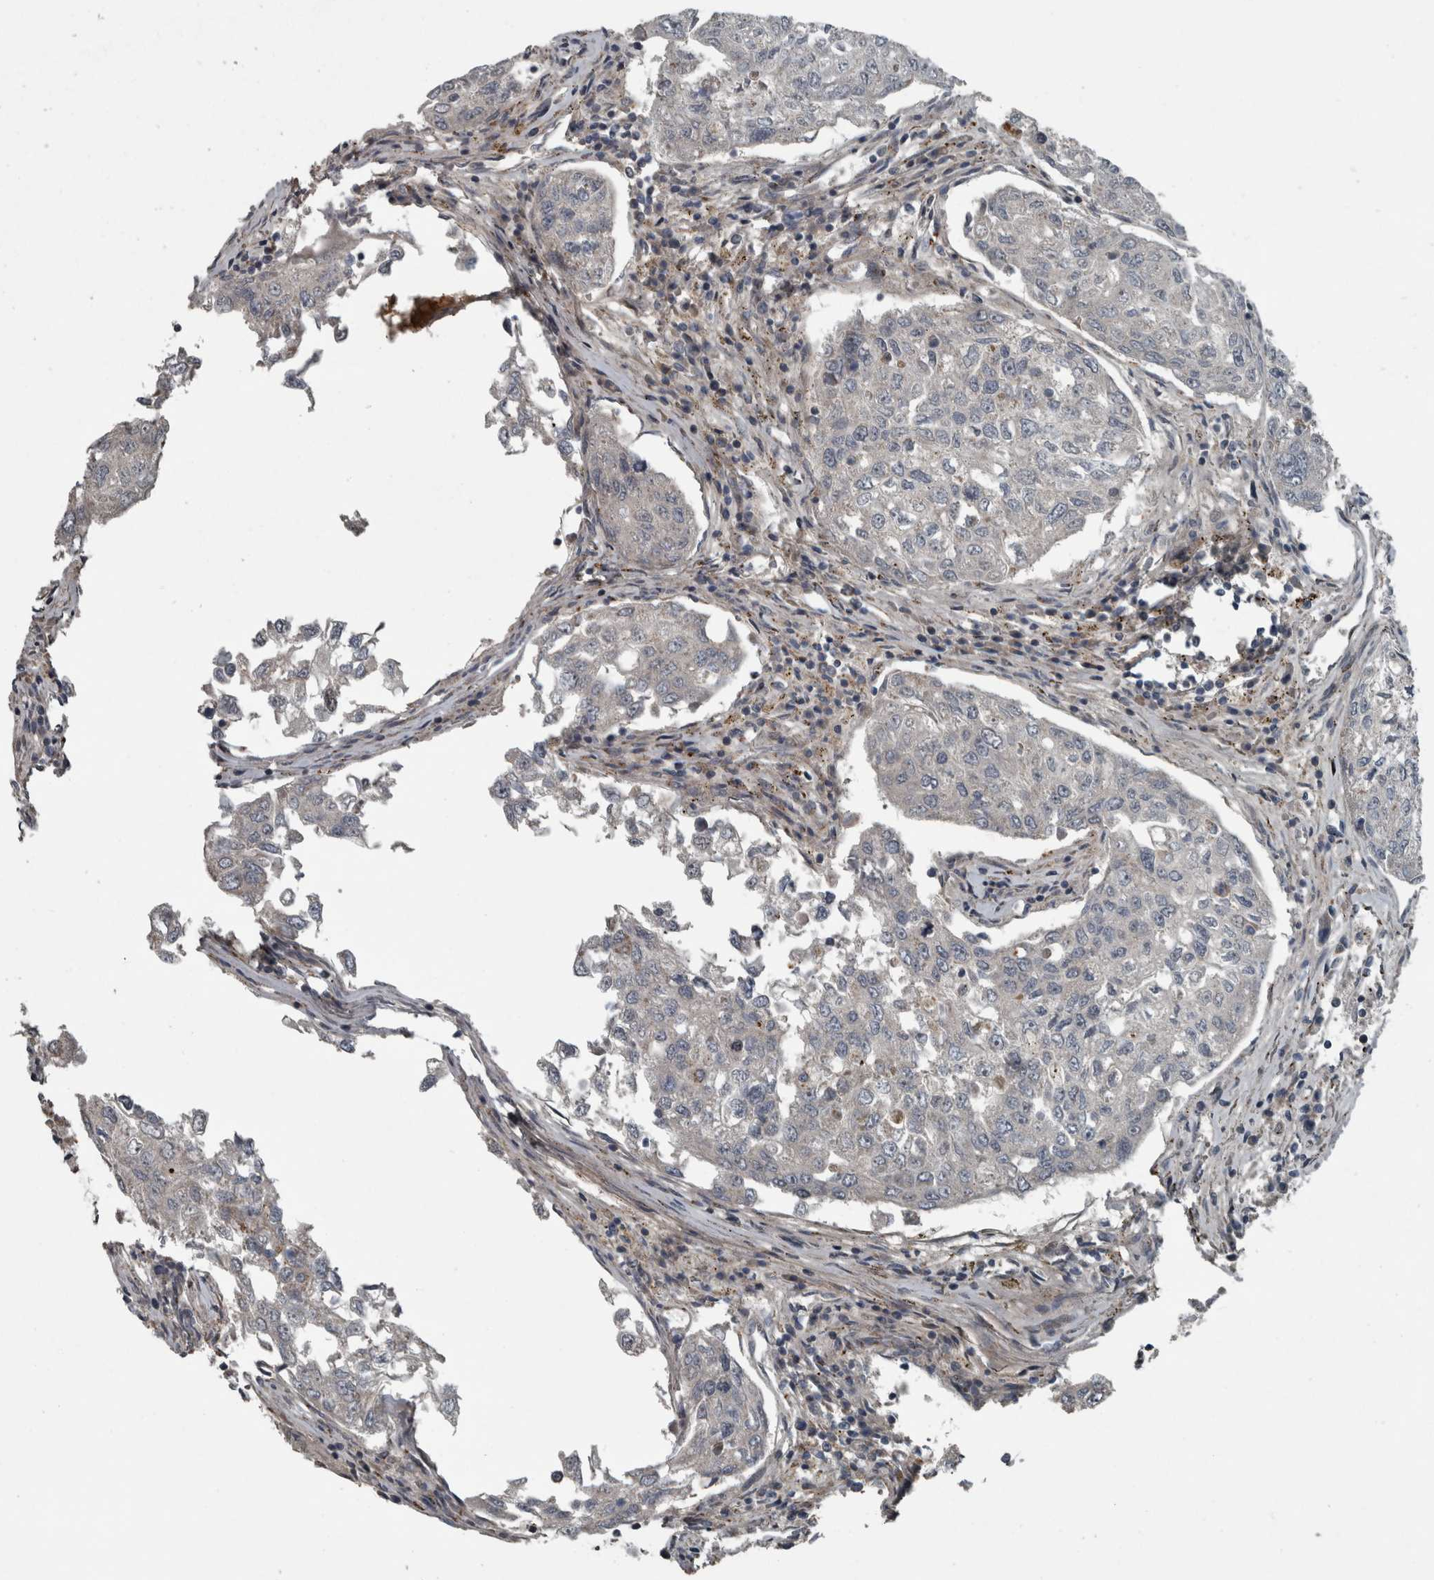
{"staining": {"intensity": "negative", "quantity": "none", "location": "none"}, "tissue": "urothelial cancer", "cell_type": "Tumor cells", "image_type": "cancer", "snomed": [{"axis": "morphology", "description": "Urothelial carcinoma, High grade"}, {"axis": "topography", "description": "Lymph node"}, {"axis": "topography", "description": "Urinary bladder"}], "caption": "High magnification brightfield microscopy of urothelial cancer stained with DAB (brown) and counterstained with hematoxylin (blue): tumor cells show no significant expression.", "gene": "ZNF345", "patient": {"sex": "male", "age": 51}}